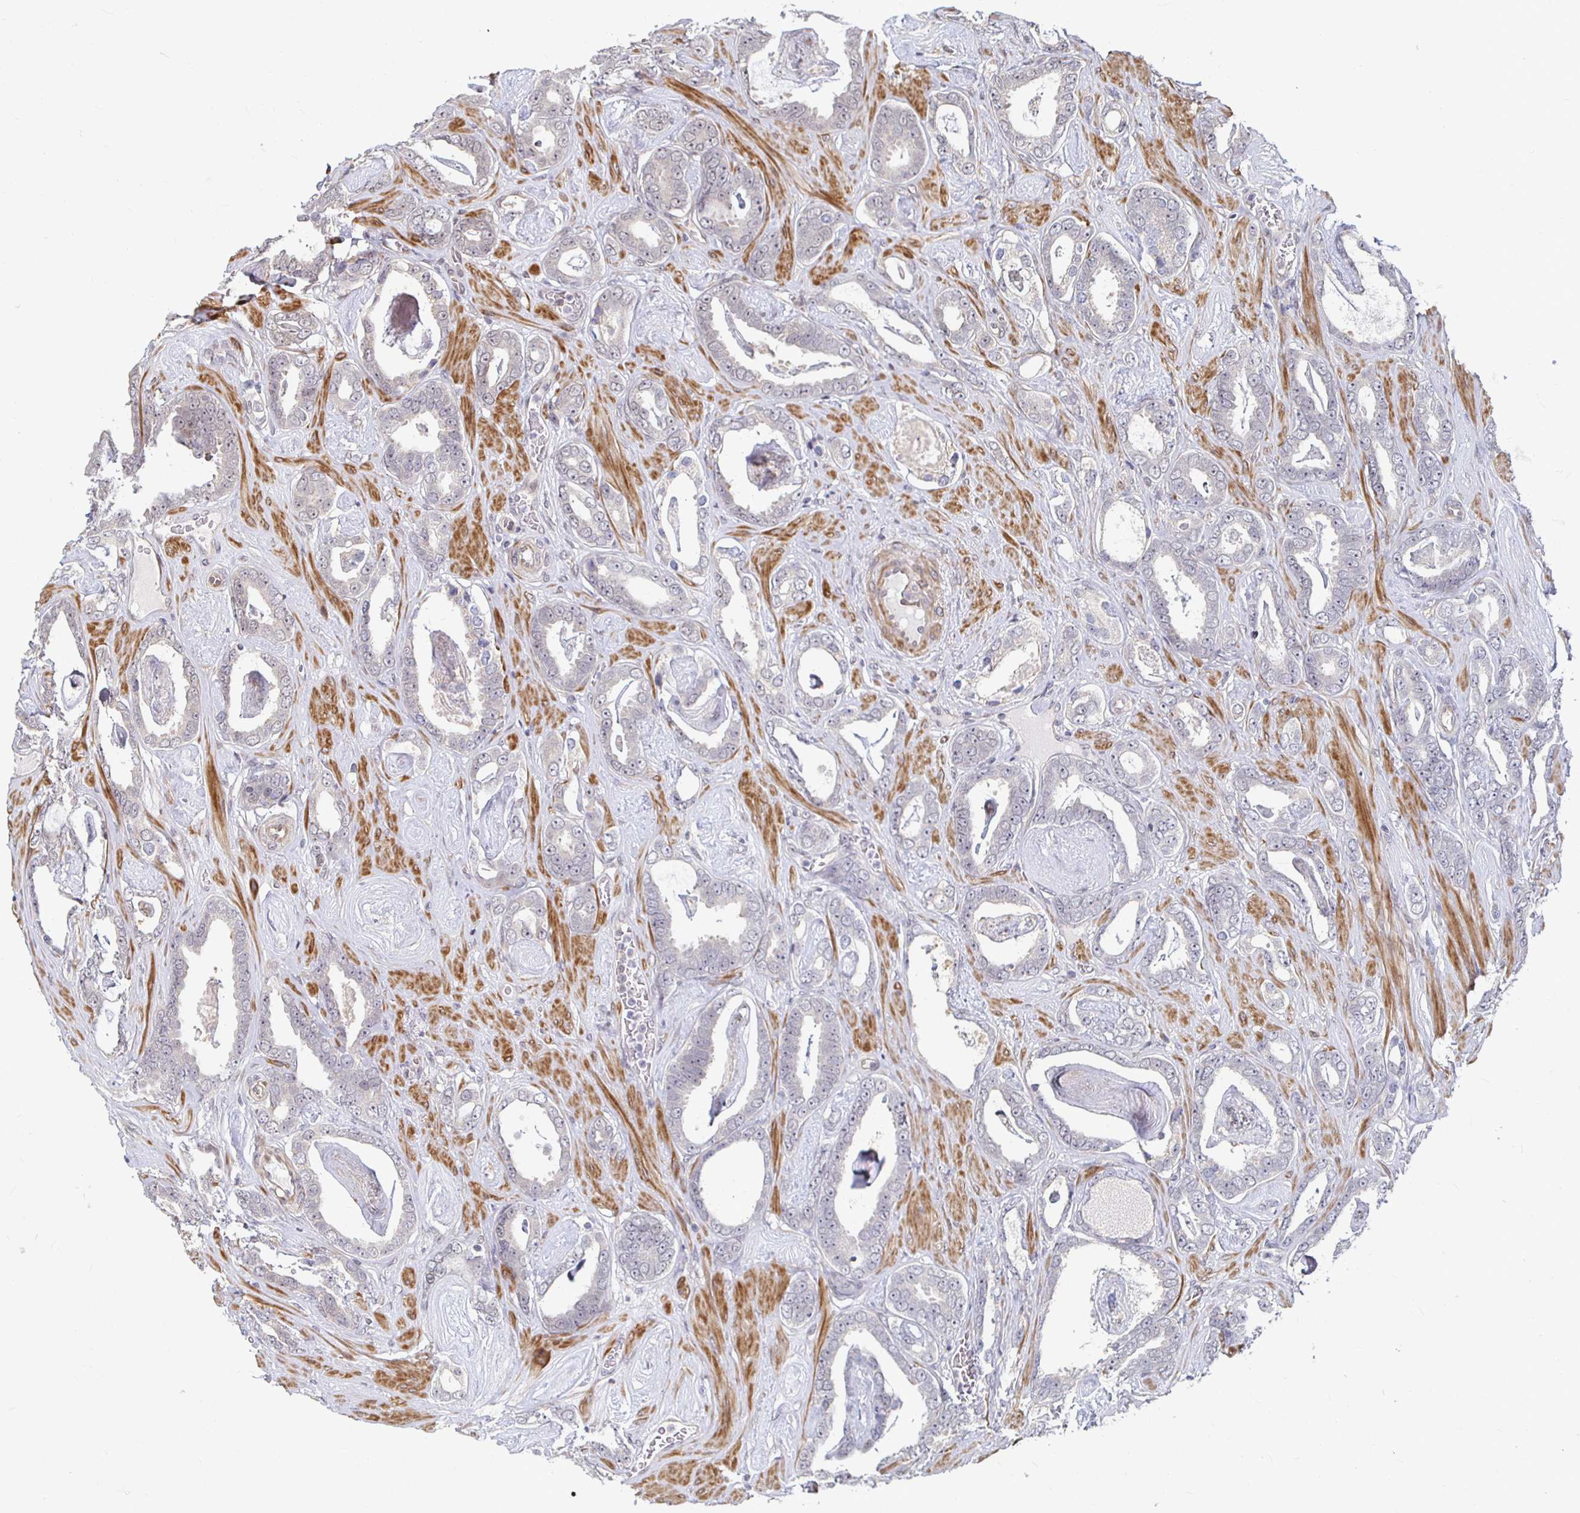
{"staining": {"intensity": "negative", "quantity": "none", "location": "none"}, "tissue": "prostate cancer", "cell_type": "Tumor cells", "image_type": "cancer", "snomed": [{"axis": "morphology", "description": "Adenocarcinoma, High grade"}, {"axis": "topography", "description": "Prostate"}], "caption": "Immunohistochemistry (IHC) micrograph of neoplastic tissue: human prostate cancer stained with DAB exhibits no significant protein expression in tumor cells. The staining is performed using DAB (3,3'-diaminobenzidine) brown chromogen with nuclei counter-stained in using hematoxylin.", "gene": "CAPN11", "patient": {"sex": "male", "age": 63}}